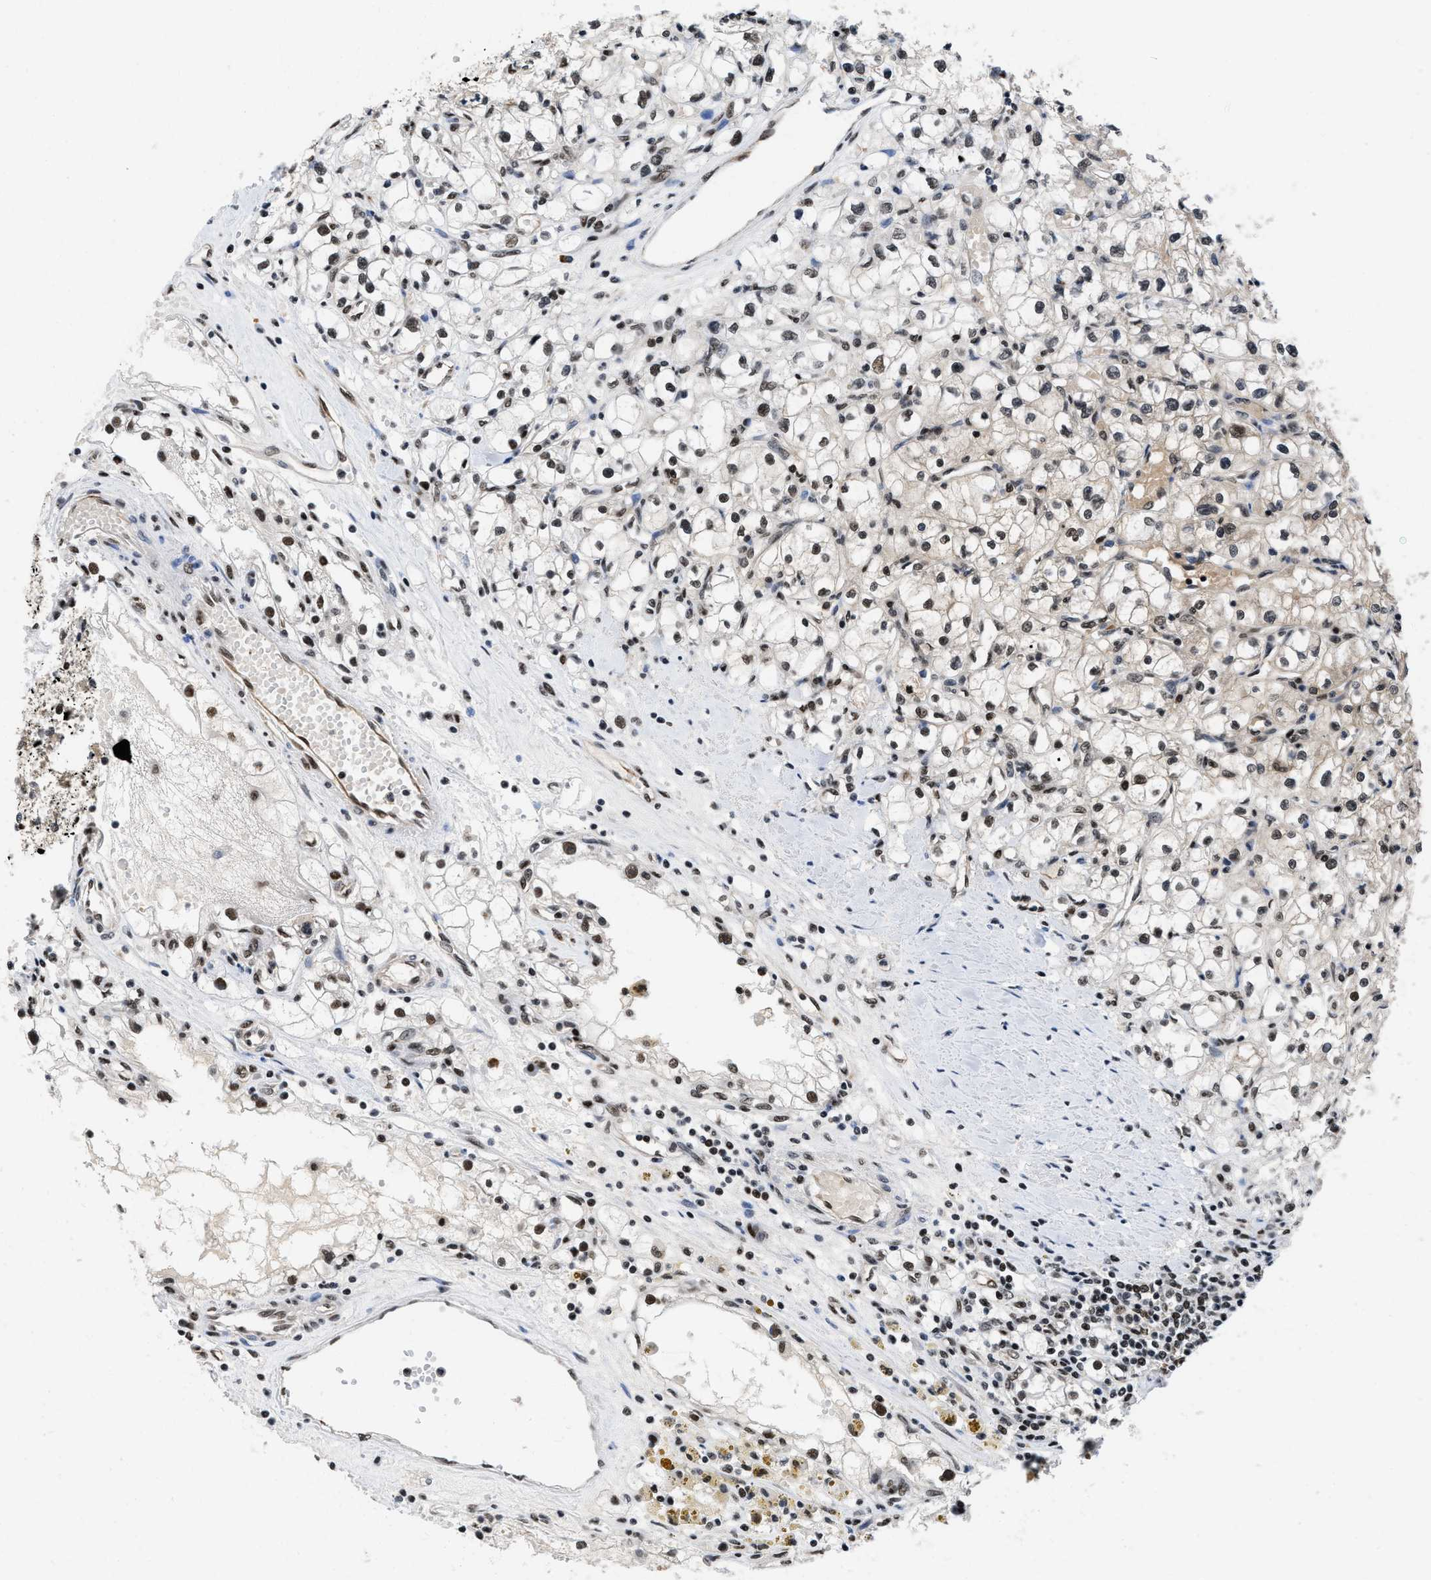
{"staining": {"intensity": "weak", "quantity": "<25%", "location": "nuclear"}, "tissue": "renal cancer", "cell_type": "Tumor cells", "image_type": "cancer", "snomed": [{"axis": "morphology", "description": "Adenocarcinoma, NOS"}, {"axis": "topography", "description": "Kidney"}], "caption": "Renal cancer (adenocarcinoma) stained for a protein using immunohistochemistry (IHC) exhibits no expression tumor cells.", "gene": "SAFB", "patient": {"sex": "male", "age": 56}}